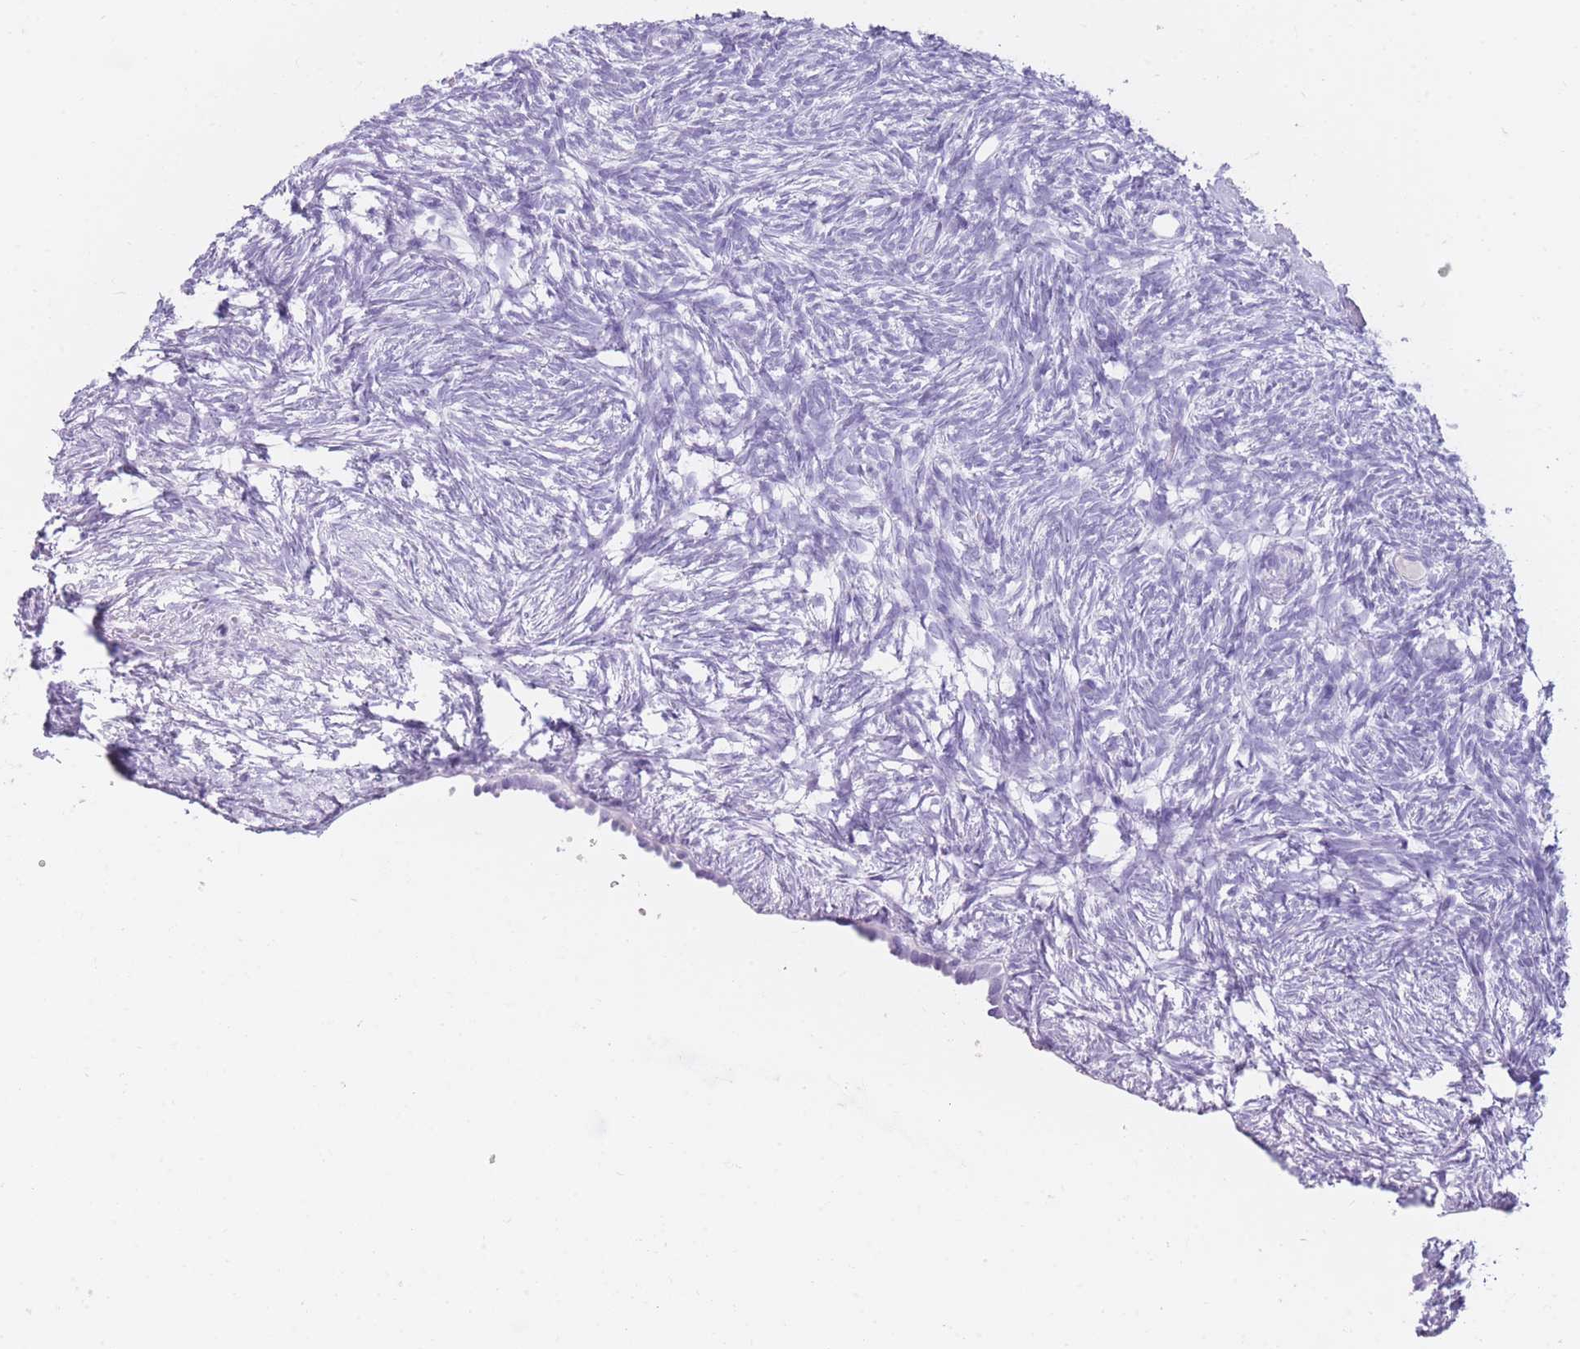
{"staining": {"intensity": "negative", "quantity": "none", "location": "none"}, "tissue": "ovary", "cell_type": "Ovarian stroma cells", "image_type": "normal", "snomed": [{"axis": "morphology", "description": "Normal tissue, NOS"}, {"axis": "topography", "description": "Ovary"}], "caption": "Immunohistochemistry (IHC) of unremarkable human ovary demonstrates no staining in ovarian stroma cells.", "gene": "TNFSF11", "patient": {"sex": "female", "age": 51}}